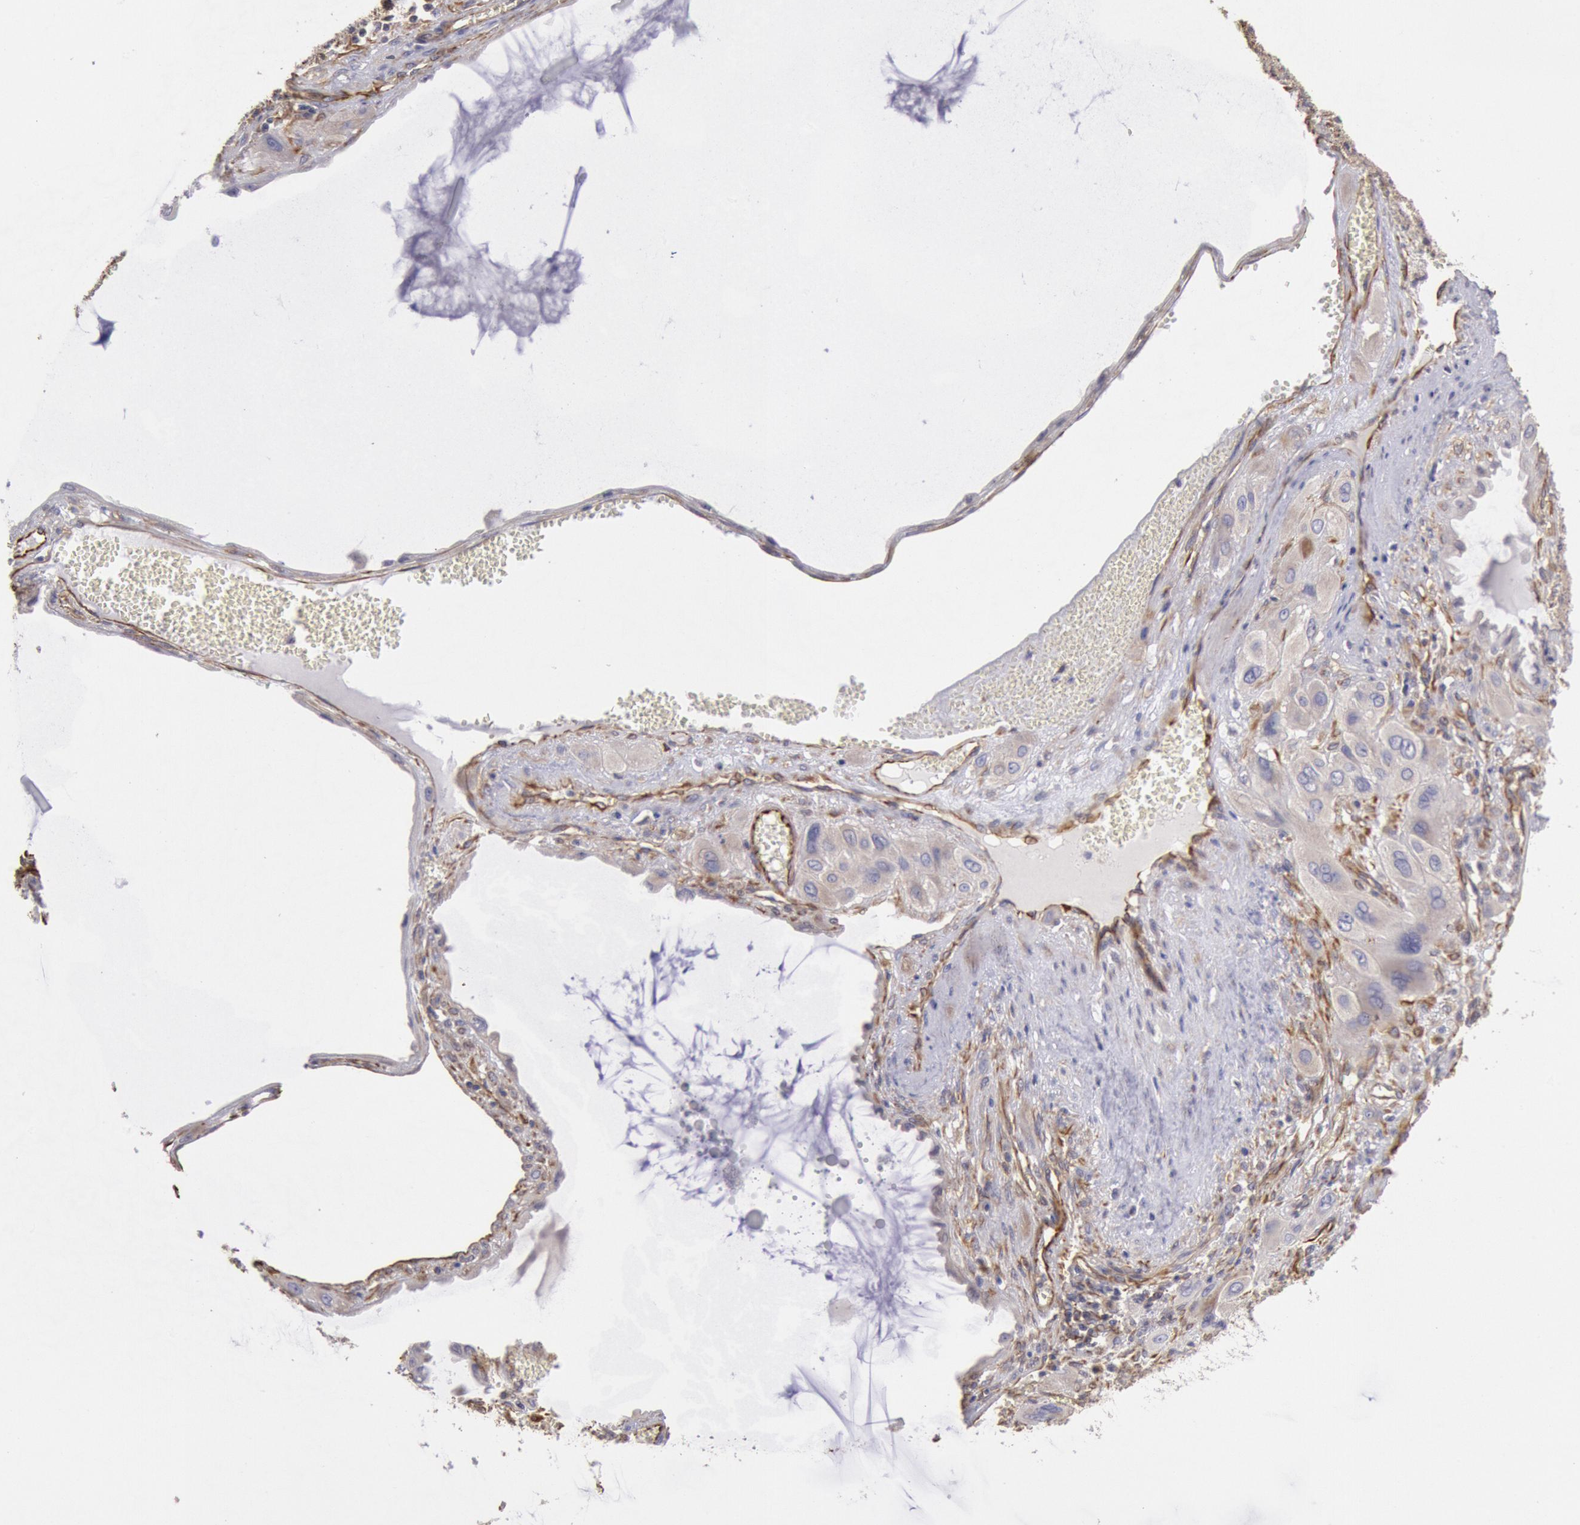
{"staining": {"intensity": "moderate", "quantity": ">75%", "location": "cytoplasmic/membranous"}, "tissue": "cervical cancer", "cell_type": "Tumor cells", "image_type": "cancer", "snomed": [{"axis": "morphology", "description": "Squamous cell carcinoma, NOS"}, {"axis": "topography", "description": "Cervix"}], "caption": "Immunohistochemistry micrograph of squamous cell carcinoma (cervical) stained for a protein (brown), which displays medium levels of moderate cytoplasmic/membranous positivity in approximately >75% of tumor cells.", "gene": "RNF139", "patient": {"sex": "female", "age": 34}}